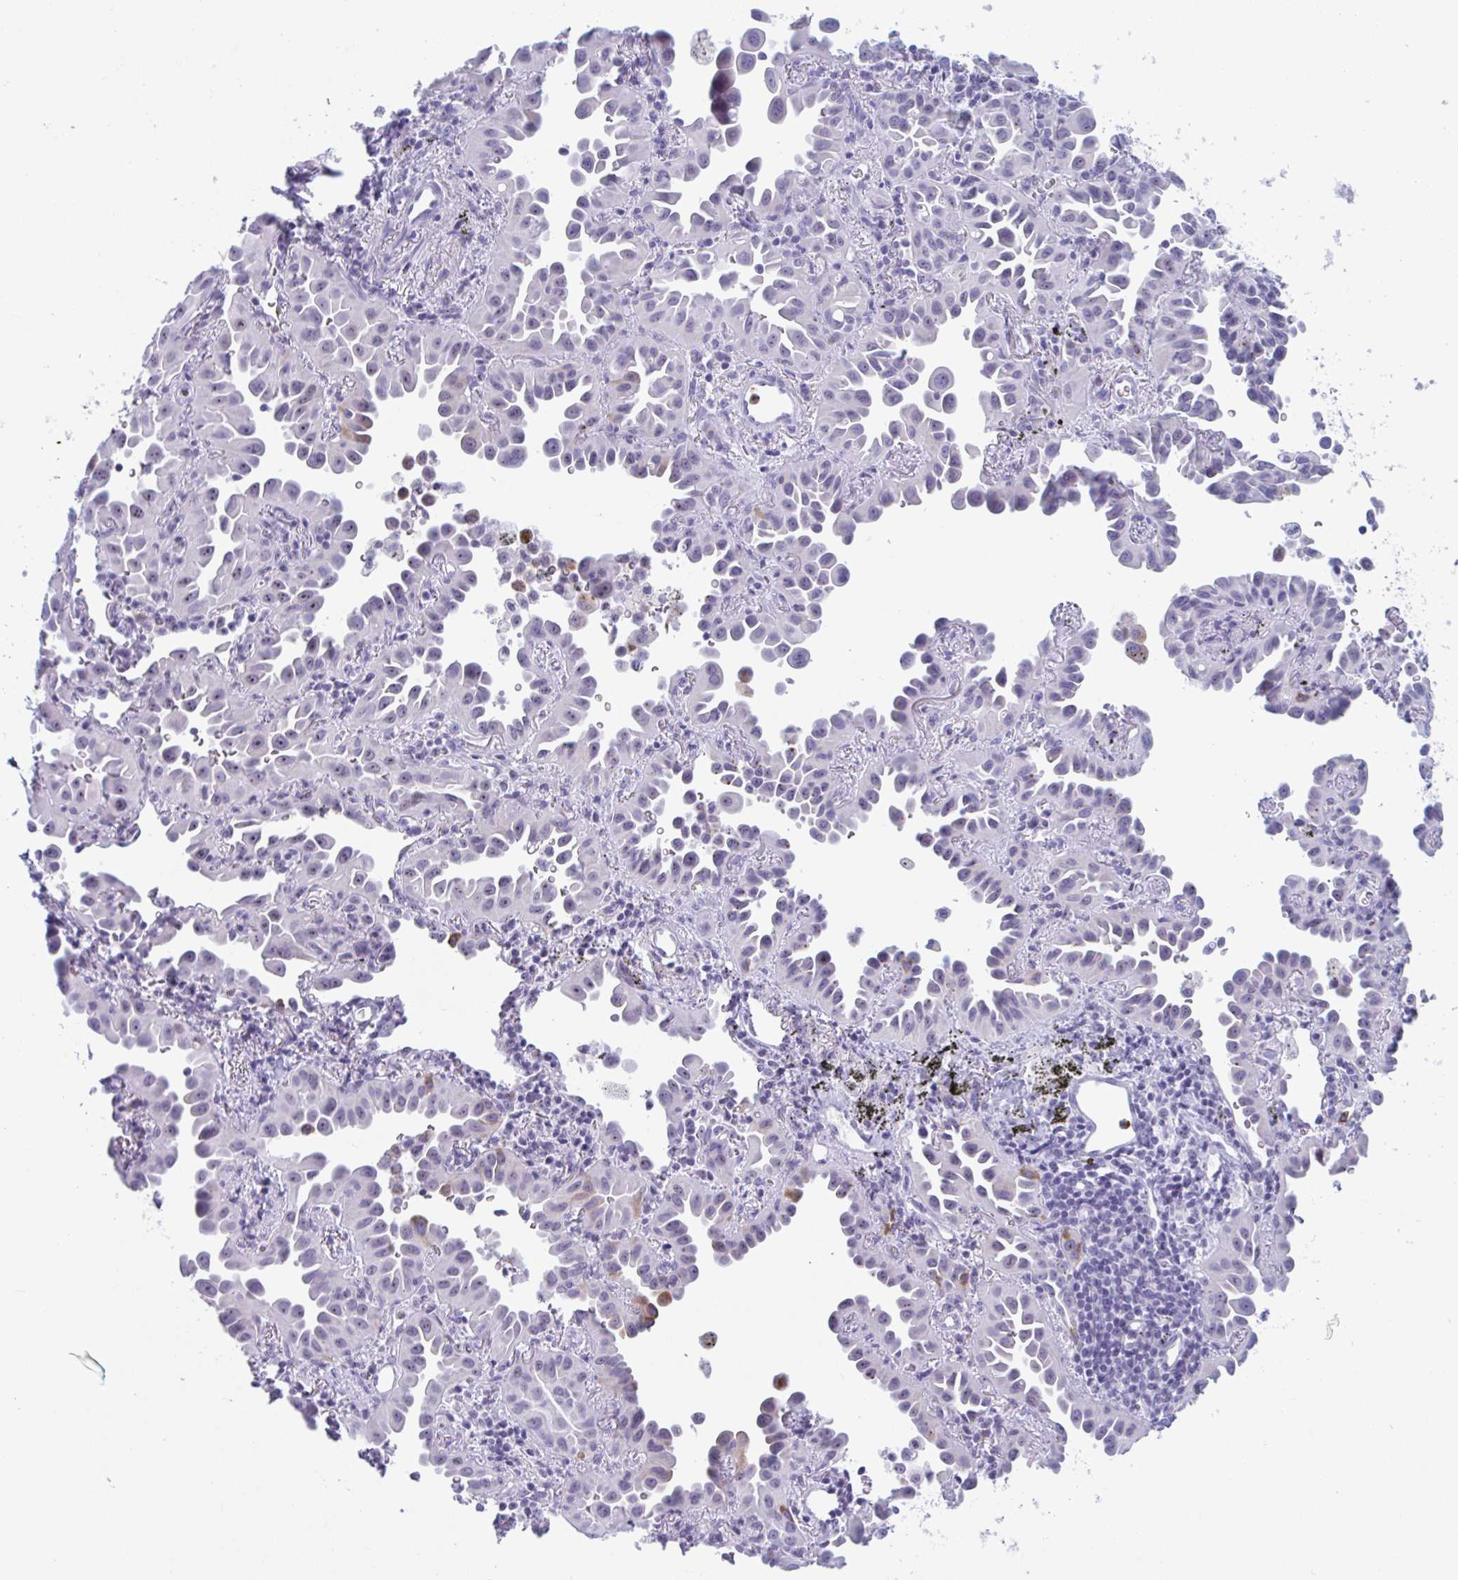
{"staining": {"intensity": "negative", "quantity": "none", "location": "none"}, "tissue": "lung cancer", "cell_type": "Tumor cells", "image_type": "cancer", "snomed": [{"axis": "morphology", "description": "Adenocarcinoma, NOS"}, {"axis": "topography", "description": "Lung"}], "caption": "High magnification brightfield microscopy of lung cancer stained with DAB (3,3'-diaminobenzidine) (brown) and counterstained with hematoxylin (blue): tumor cells show no significant expression.", "gene": "CYP4F11", "patient": {"sex": "male", "age": 68}}